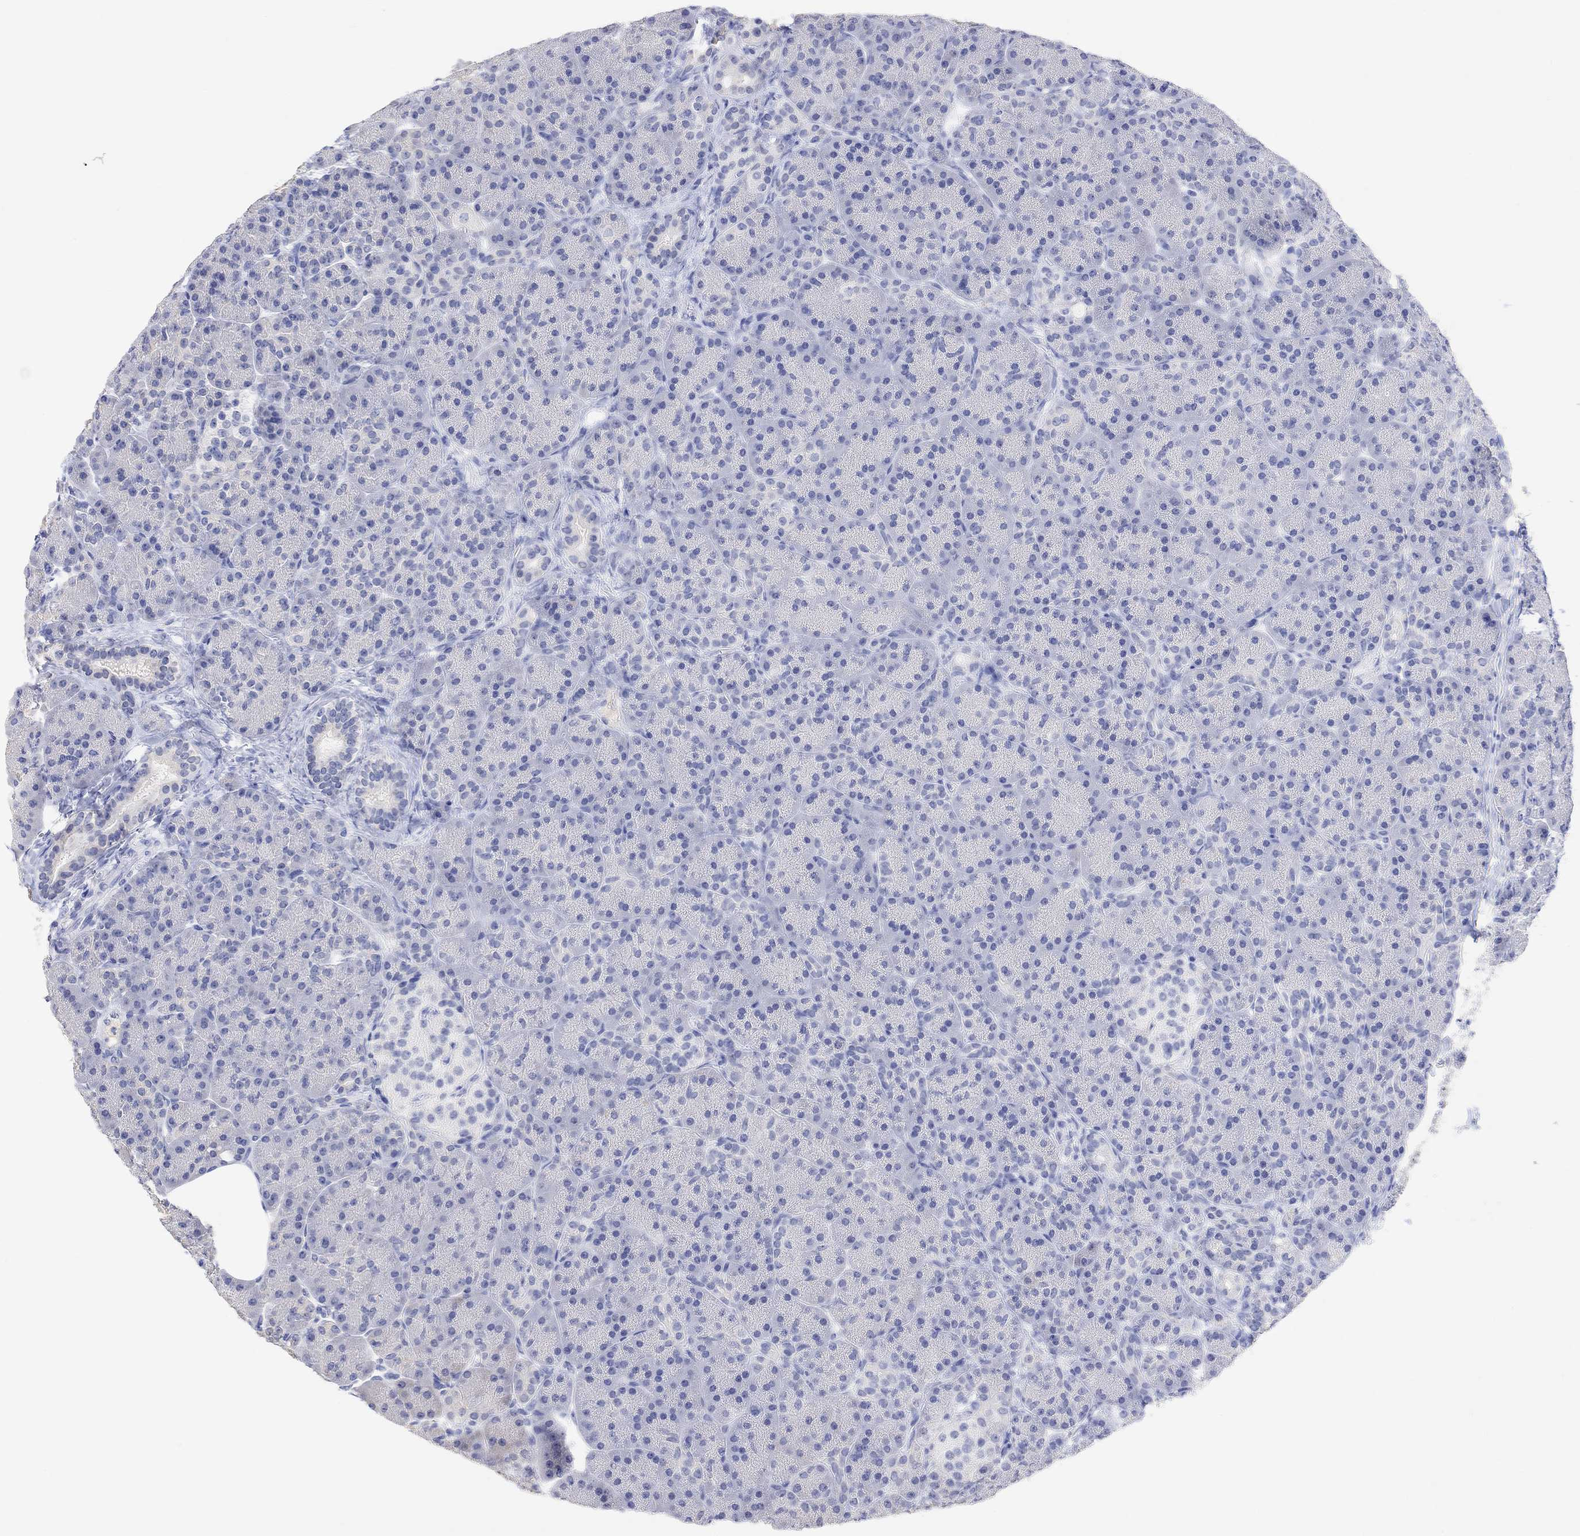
{"staining": {"intensity": "negative", "quantity": "none", "location": "none"}, "tissue": "pancreas", "cell_type": "Exocrine glandular cells", "image_type": "normal", "snomed": [{"axis": "morphology", "description": "Normal tissue, NOS"}, {"axis": "topography", "description": "Pancreas"}], "caption": "This is a image of immunohistochemistry (IHC) staining of normal pancreas, which shows no staining in exocrine glandular cells.", "gene": "TYR", "patient": {"sex": "female", "age": 63}}